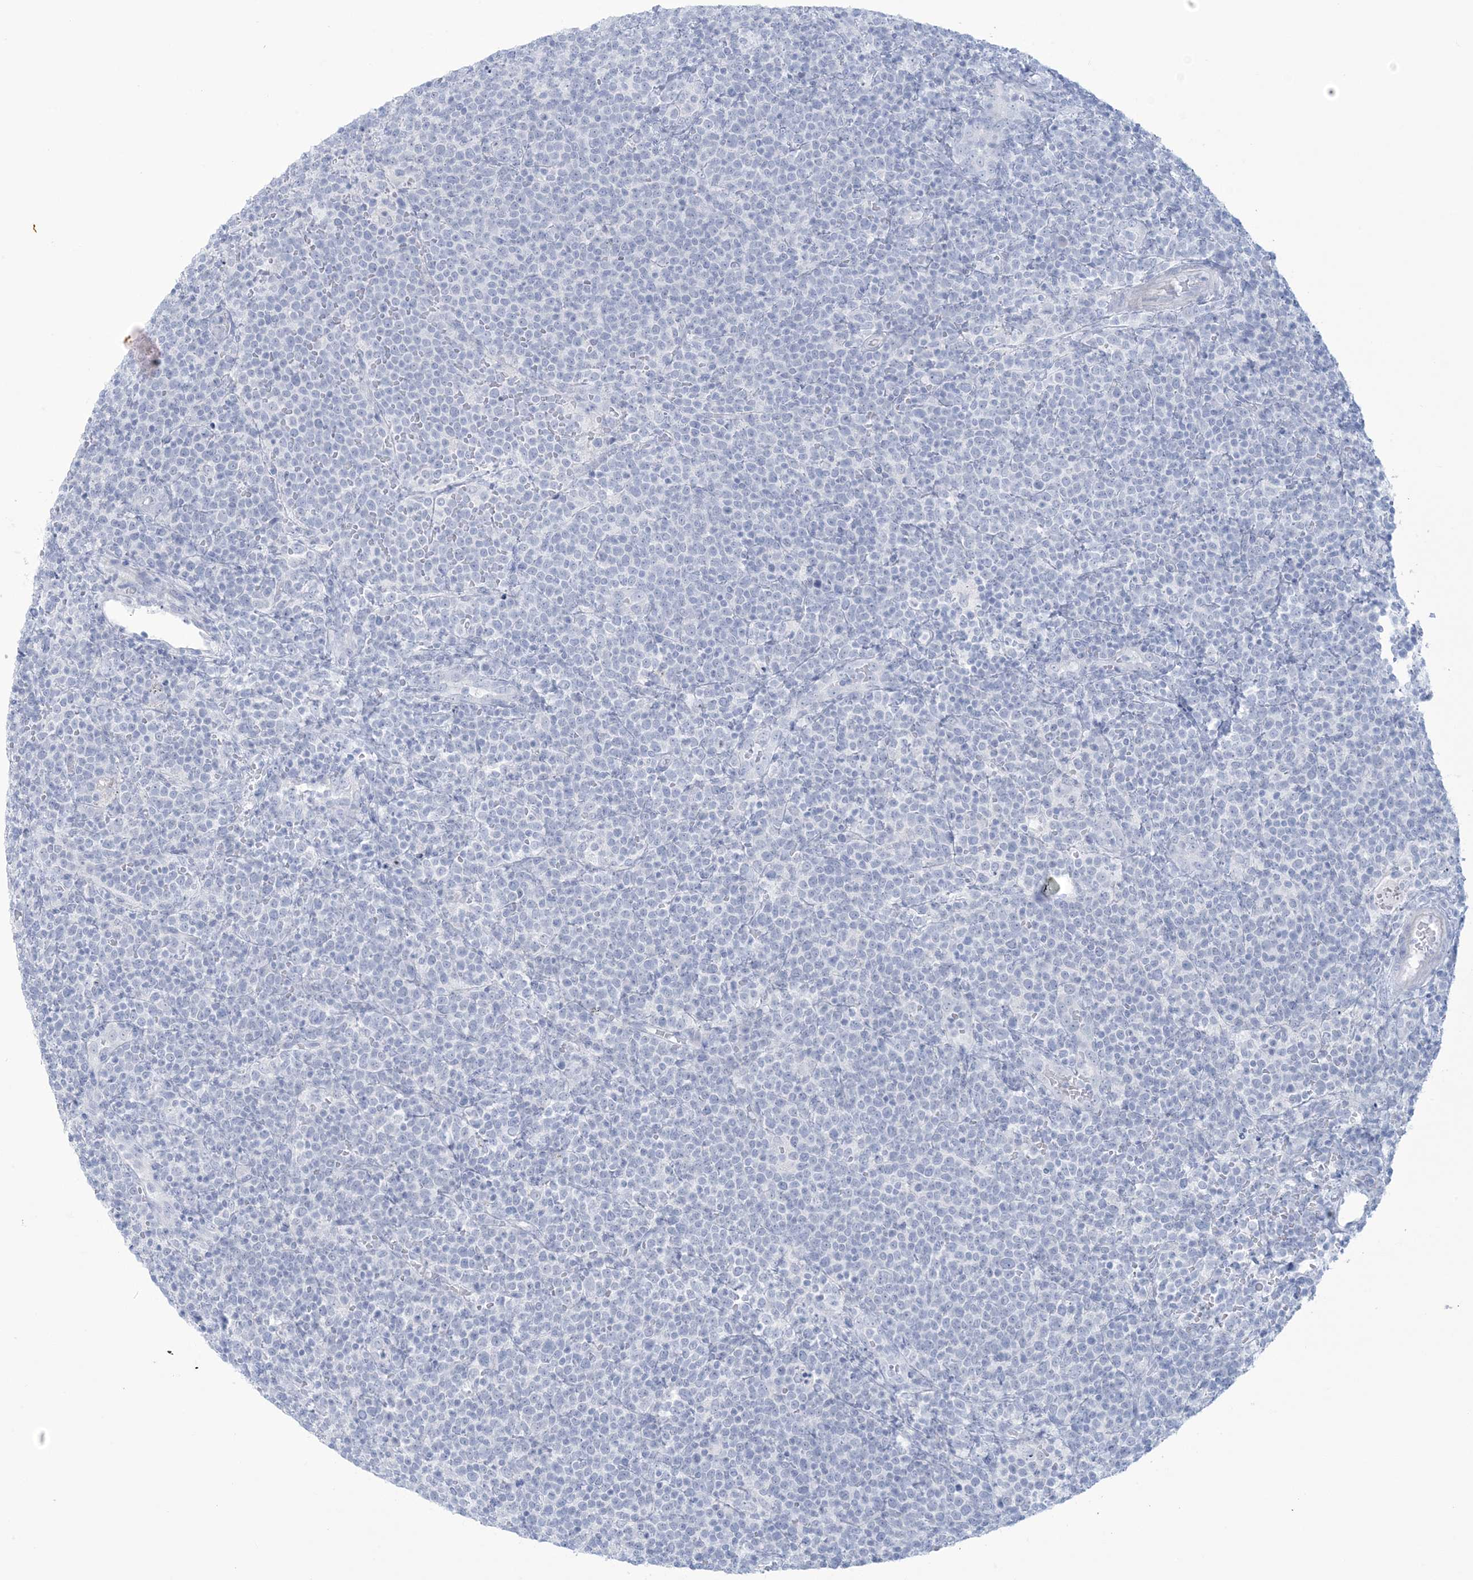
{"staining": {"intensity": "negative", "quantity": "none", "location": "none"}, "tissue": "lymphoma", "cell_type": "Tumor cells", "image_type": "cancer", "snomed": [{"axis": "morphology", "description": "Malignant lymphoma, non-Hodgkin's type, High grade"}, {"axis": "topography", "description": "Lymph node"}], "caption": "Tumor cells show no significant protein staining in malignant lymphoma, non-Hodgkin's type (high-grade).", "gene": "AGXT", "patient": {"sex": "male", "age": 61}}